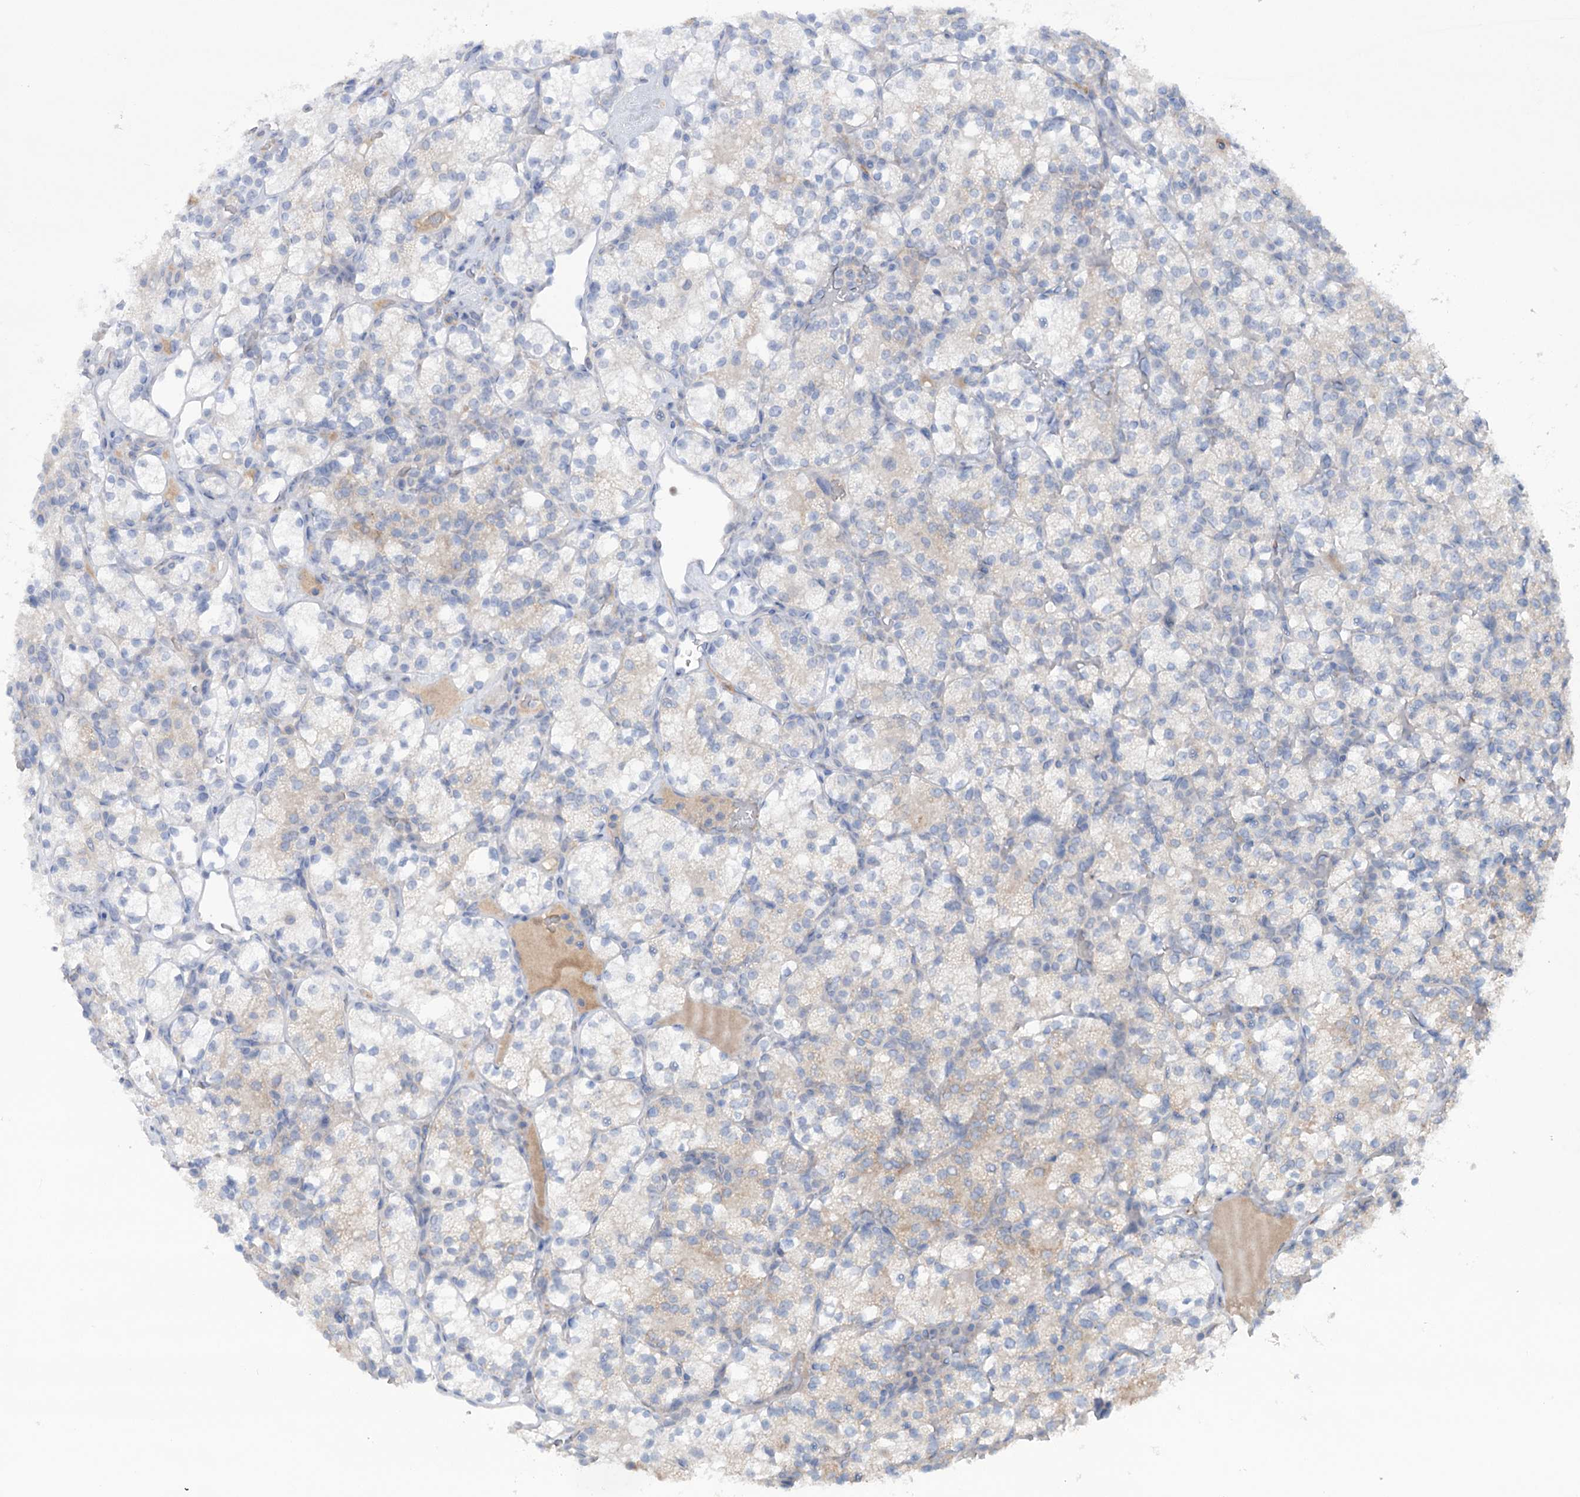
{"staining": {"intensity": "negative", "quantity": "none", "location": "none"}, "tissue": "renal cancer", "cell_type": "Tumor cells", "image_type": "cancer", "snomed": [{"axis": "morphology", "description": "Adenocarcinoma, NOS"}, {"axis": "topography", "description": "Kidney"}], "caption": "An image of renal cancer stained for a protein reveals no brown staining in tumor cells.", "gene": "MTCH2", "patient": {"sex": "male", "age": 77}}